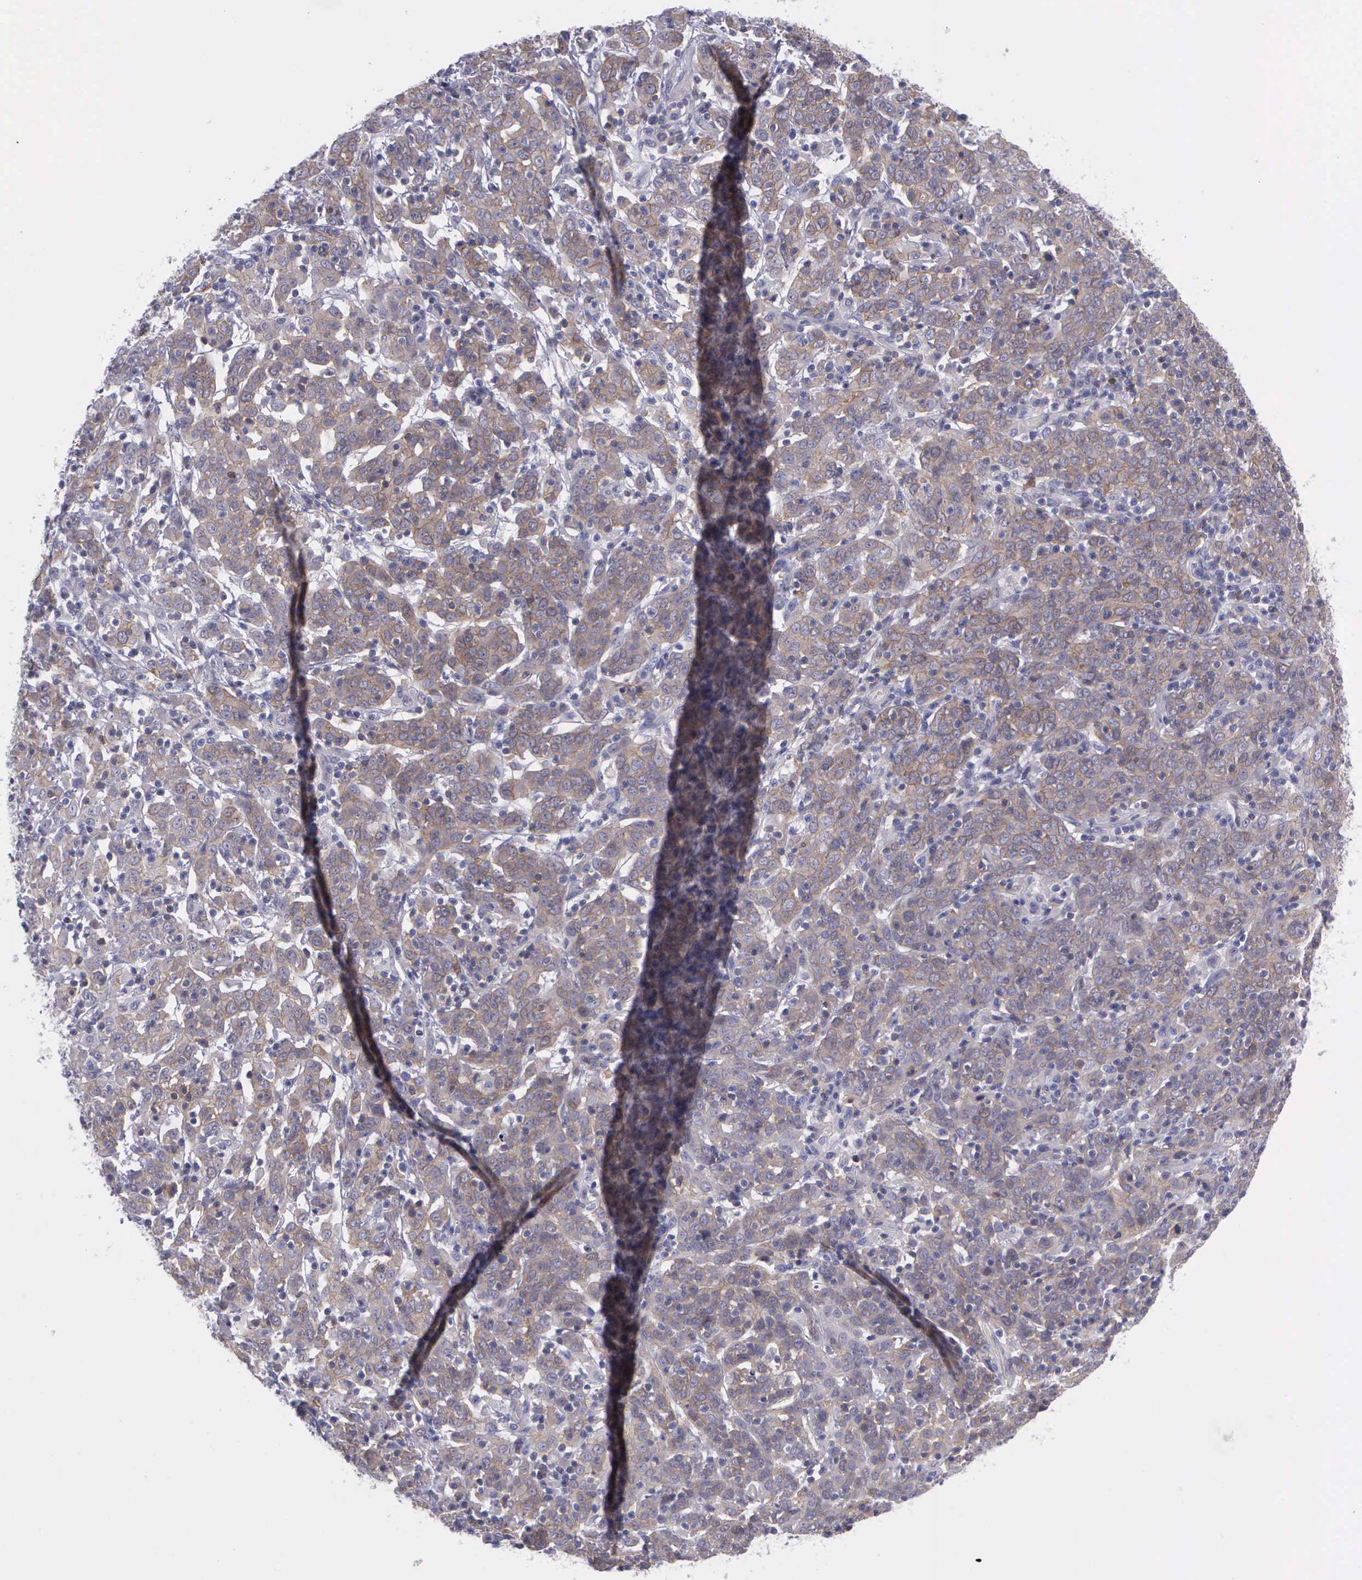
{"staining": {"intensity": "weak", "quantity": ">75%", "location": "cytoplasmic/membranous"}, "tissue": "cervical cancer", "cell_type": "Tumor cells", "image_type": "cancer", "snomed": [{"axis": "morphology", "description": "Normal tissue, NOS"}, {"axis": "morphology", "description": "Squamous cell carcinoma, NOS"}, {"axis": "topography", "description": "Cervix"}], "caption": "Immunohistochemistry (IHC) of human squamous cell carcinoma (cervical) reveals low levels of weak cytoplasmic/membranous positivity in approximately >75% of tumor cells.", "gene": "MICAL3", "patient": {"sex": "female", "age": 67}}